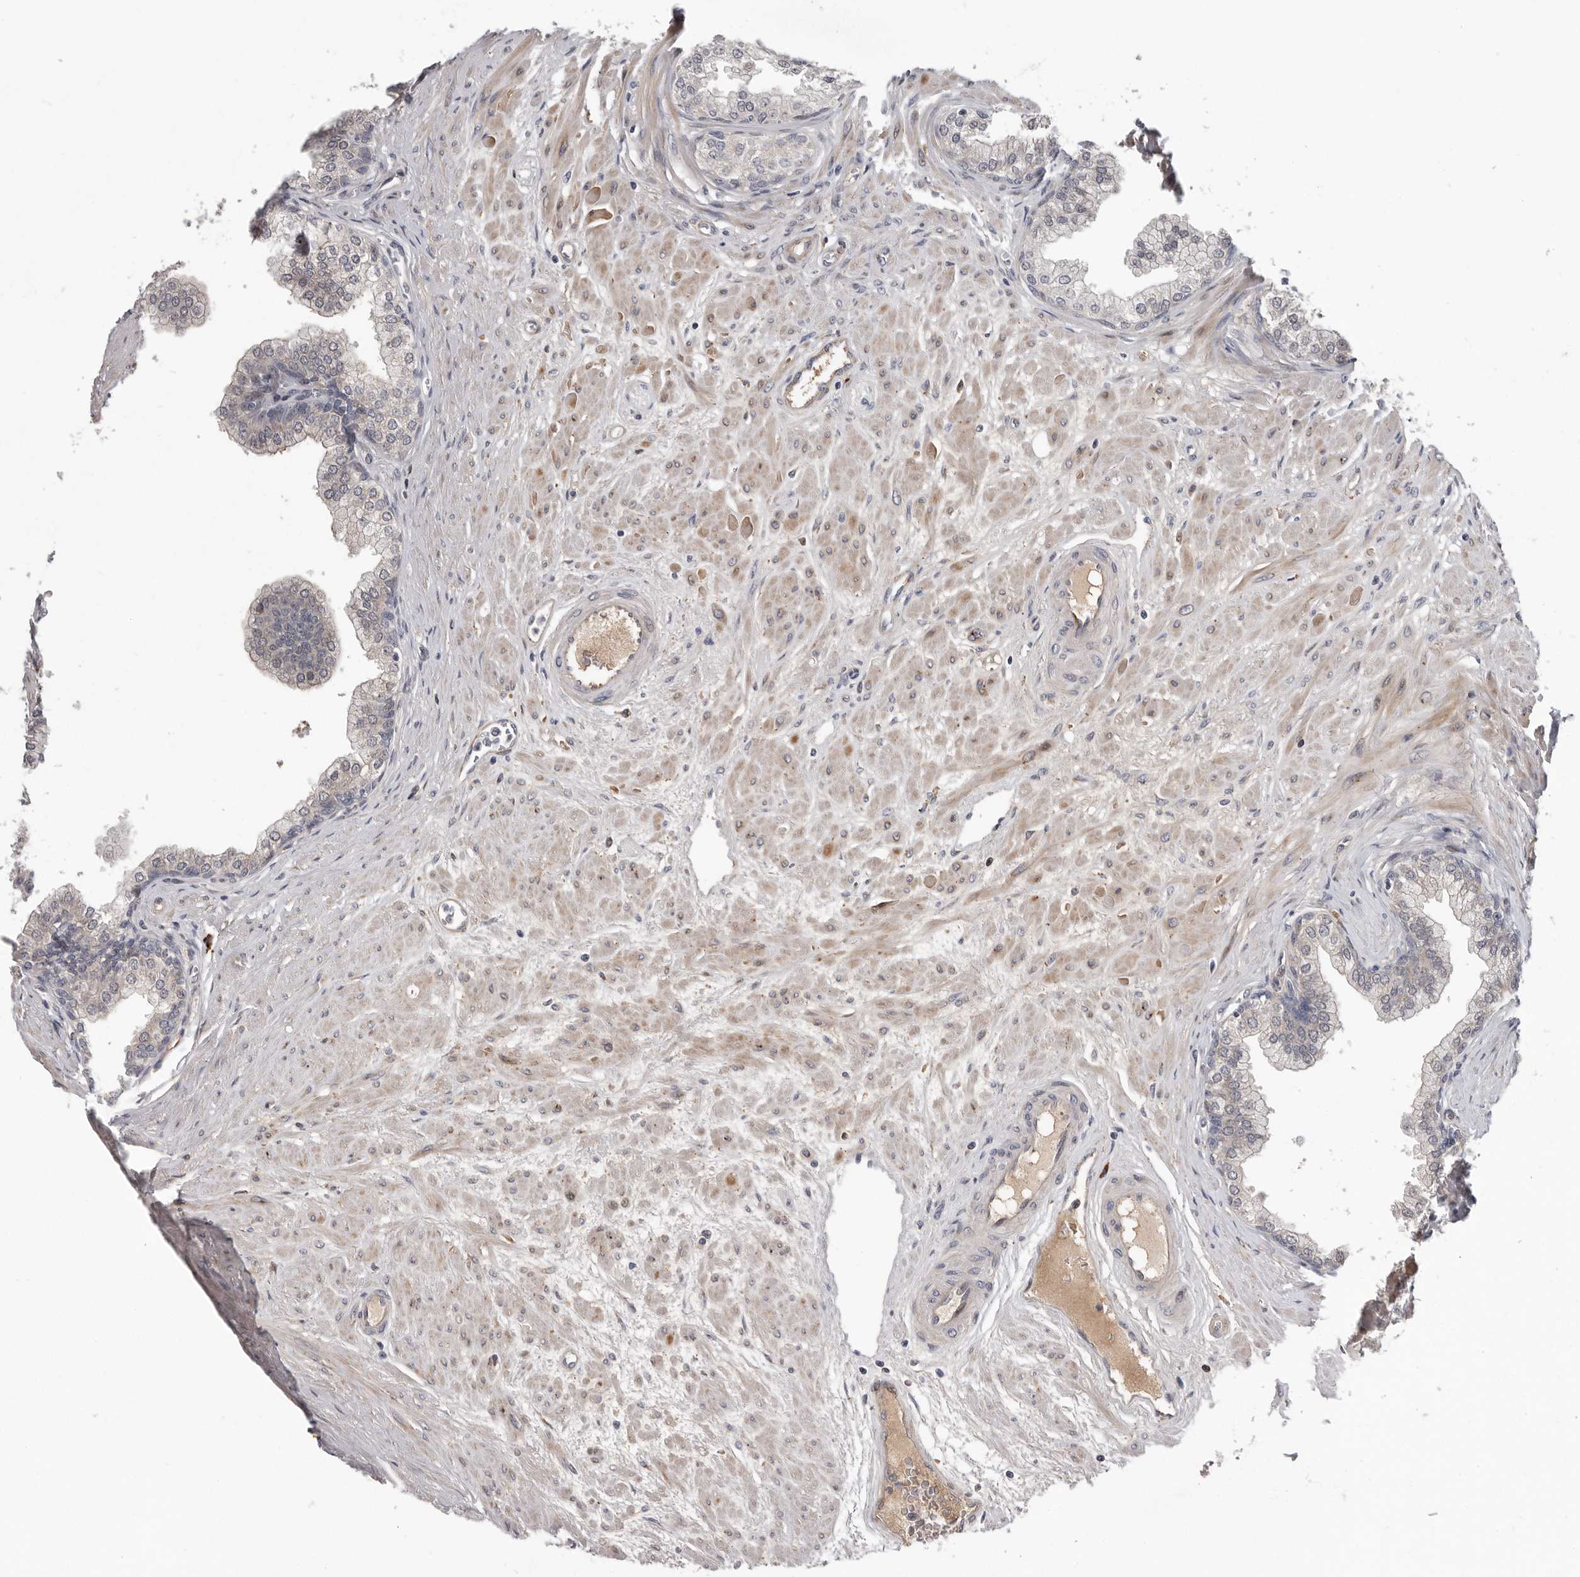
{"staining": {"intensity": "weak", "quantity": "25%-75%", "location": "cytoplasmic/membranous"}, "tissue": "prostate", "cell_type": "Glandular cells", "image_type": "normal", "snomed": [{"axis": "morphology", "description": "Normal tissue, NOS"}, {"axis": "morphology", "description": "Urothelial carcinoma, Low grade"}, {"axis": "topography", "description": "Urinary bladder"}, {"axis": "topography", "description": "Prostate"}], "caption": "DAB (3,3'-diaminobenzidine) immunohistochemical staining of normal human prostate reveals weak cytoplasmic/membranous protein staining in approximately 25%-75% of glandular cells.", "gene": "ATXN3L", "patient": {"sex": "male", "age": 60}}